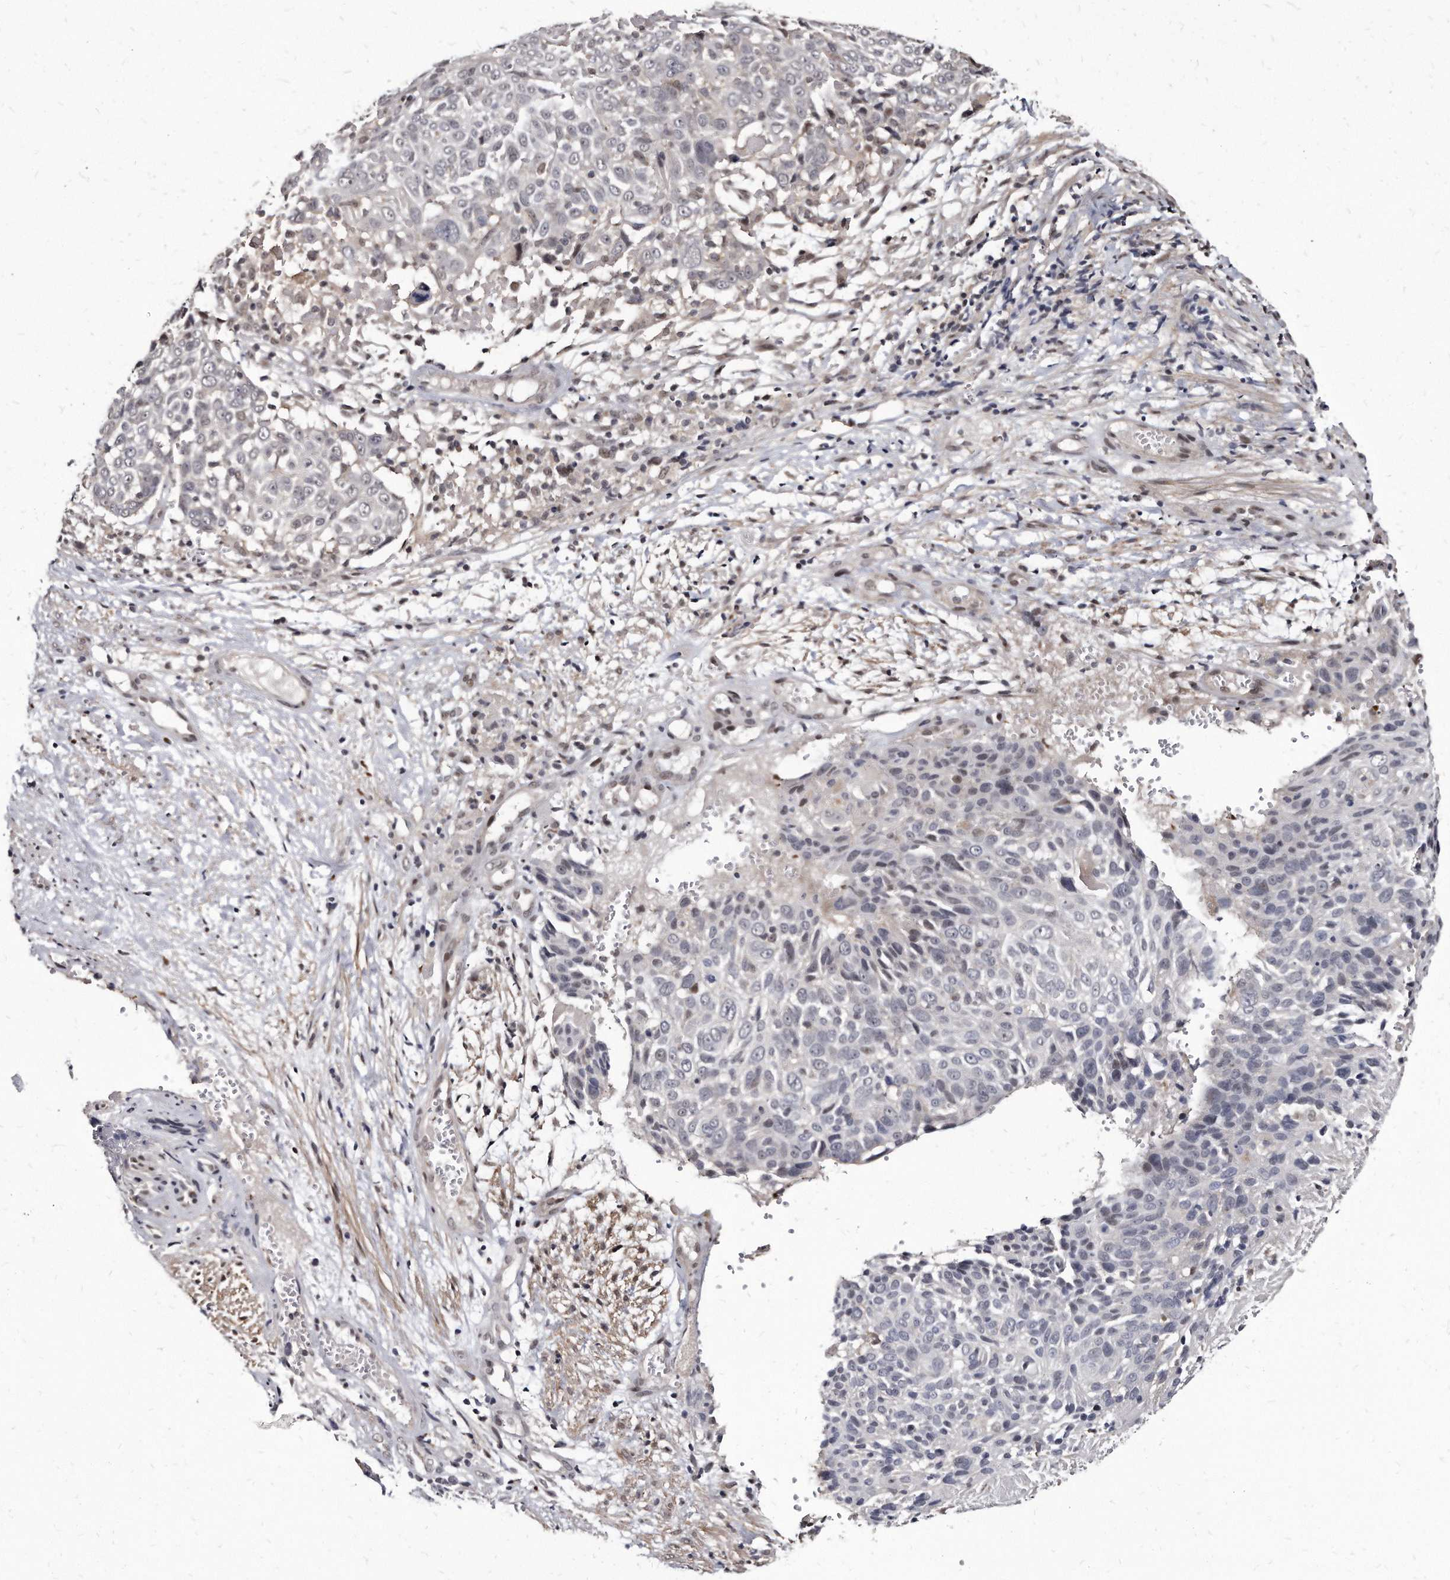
{"staining": {"intensity": "negative", "quantity": "none", "location": "none"}, "tissue": "cervical cancer", "cell_type": "Tumor cells", "image_type": "cancer", "snomed": [{"axis": "morphology", "description": "Squamous cell carcinoma, NOS"}, {"axis": "topography", "description": "Cervix"}], "caption": "Immunohistochemical staining of human squamous cell carcinoma (cervical) shows no significant positivity in tumor cells. Brightfield microscopy of immunohistochemistry stained with DAB (3,3'-diaminobenzidine) (brown) and hematoxylin (blue), captured at high magnification.", "gene": "KLHDC3", "patient": {"sex": "female", "age": 74}}